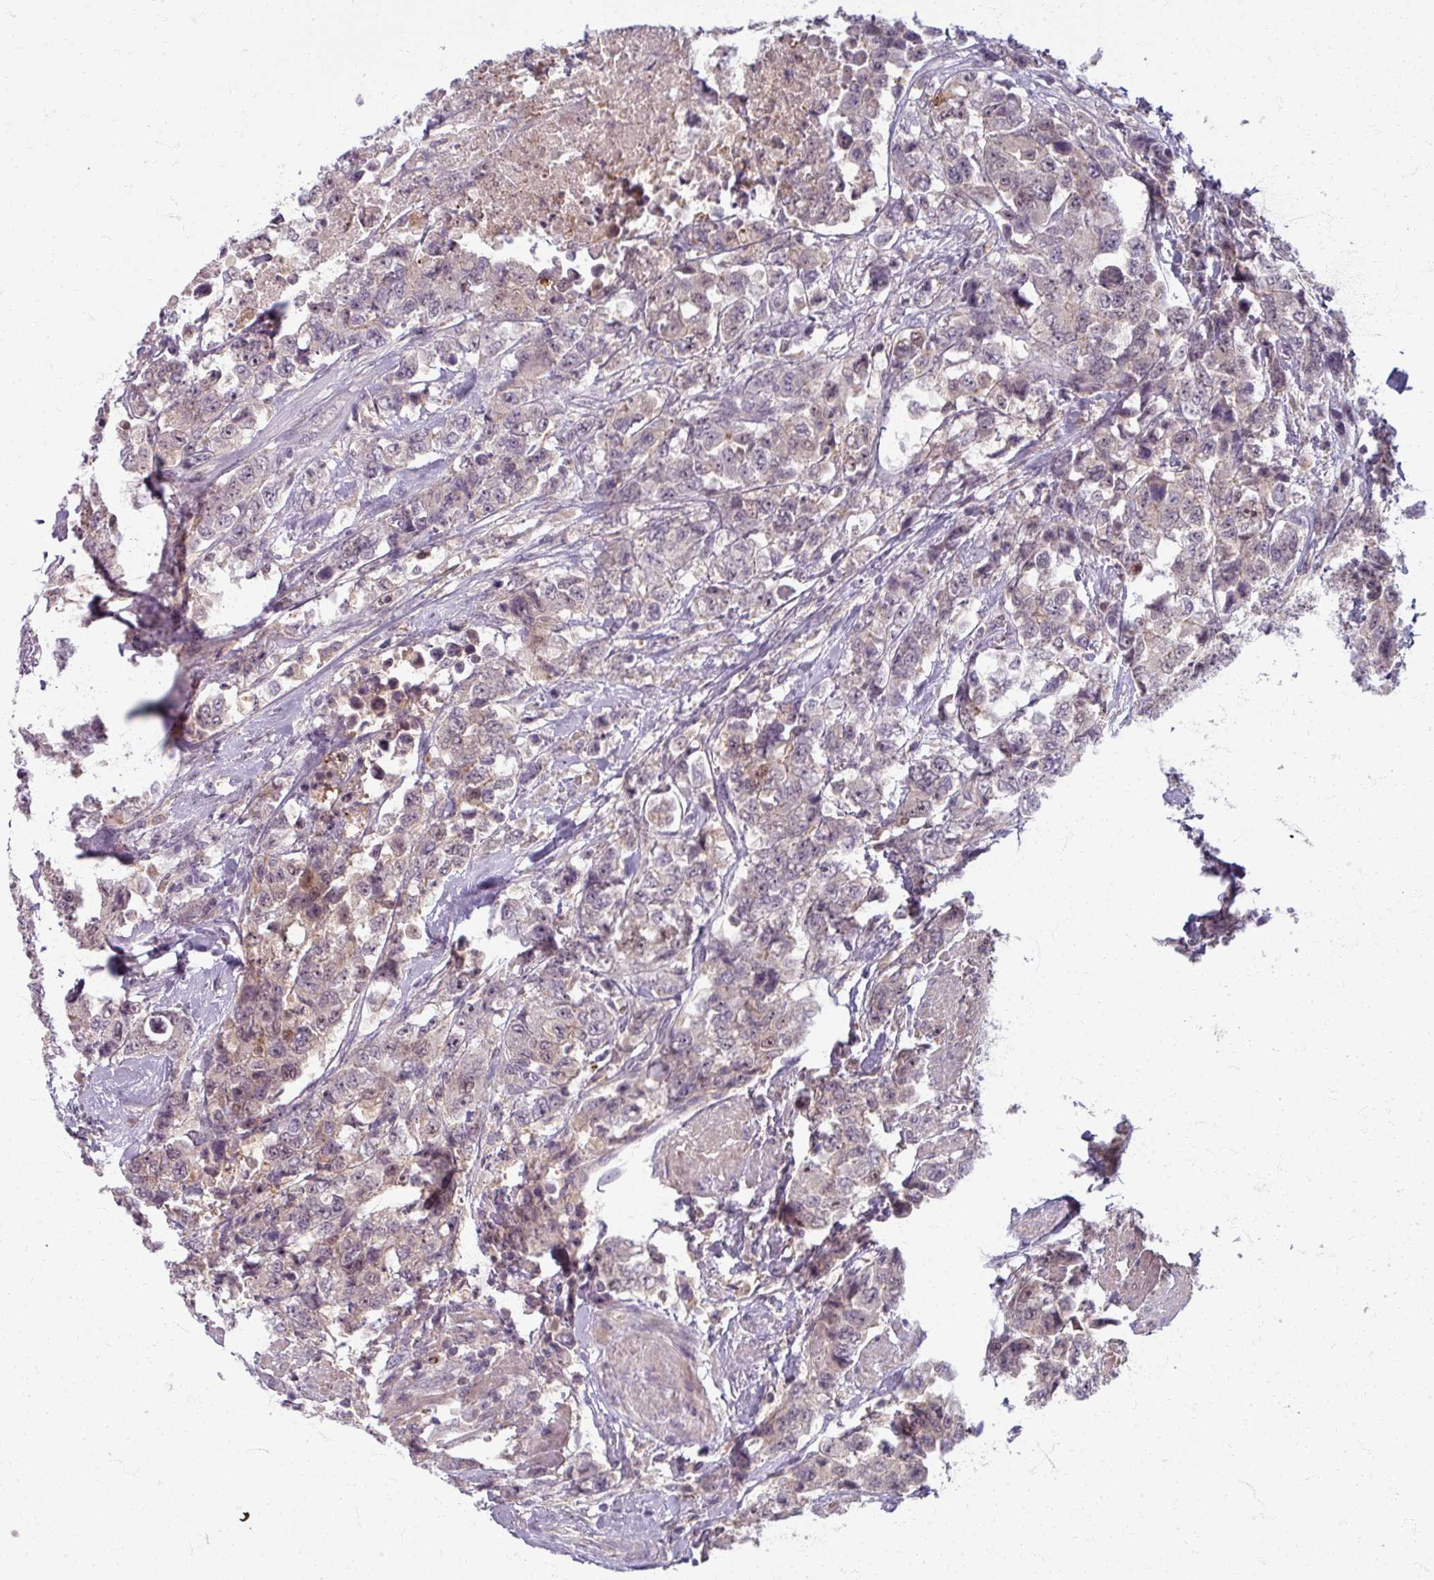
{"staining": {"intensity": "weak", "quantity": "25%-75%", "location": "cytoplasmic/membranous"}, "tissue": "urothelial cancer", "cell_type": "Tumor cells", "image_type": "cancer", "snomed": [{"axis": "morphology", "description": "Urothelial carcinoma, High grade"}, {"axis": "topography", "description": "Urinary bladder"}], "caption": "Human urothelial cancer stained for a protein (brown) demonstrates weak cytoplasmic/membranous positive staining in approximately 25%-75% of tumor cells.", "gene": "TTLL7", "patient": {"sex": "female", "age": 78}}